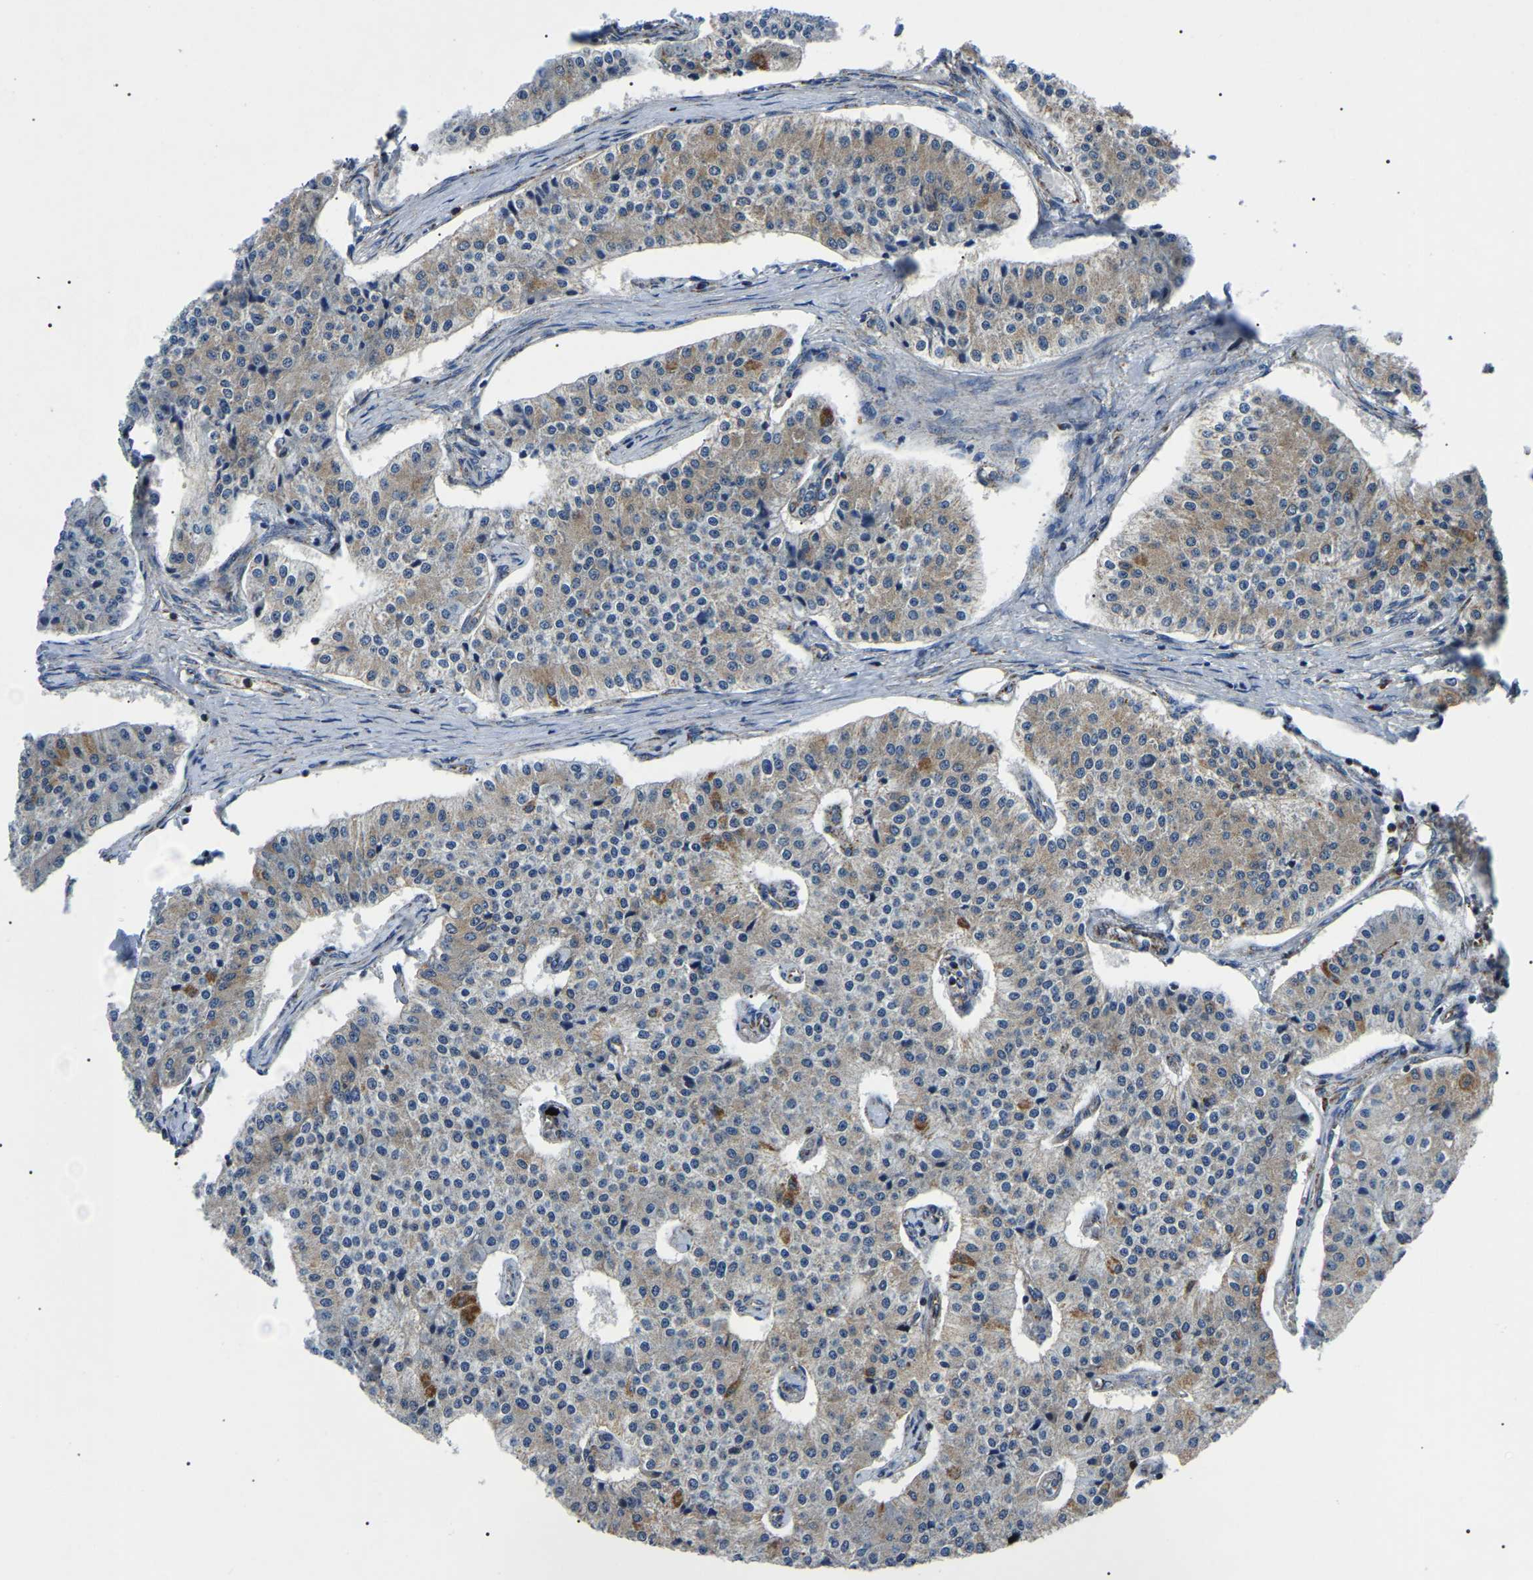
{"staining": {"intensity": "weak", "quantity": "25%-75%", "location": "cytoplasmic/membranous"}, "tissue": "carcinoid", "cell_type": "Tumor cells", "image_type": "cancer", "snomed": [{"axis": "morphology", "description": "Carcinoid, malignant, NOS"}, {"axis": "topography", "description": "Colon"}], "caption": "Tumor cells demonstrate weak cytoplasmic/membranous expression in about 25%-75% of cells in carcinoid.", "gene": "PPM1E", "patient": {"sex": "female", "age": 52}}